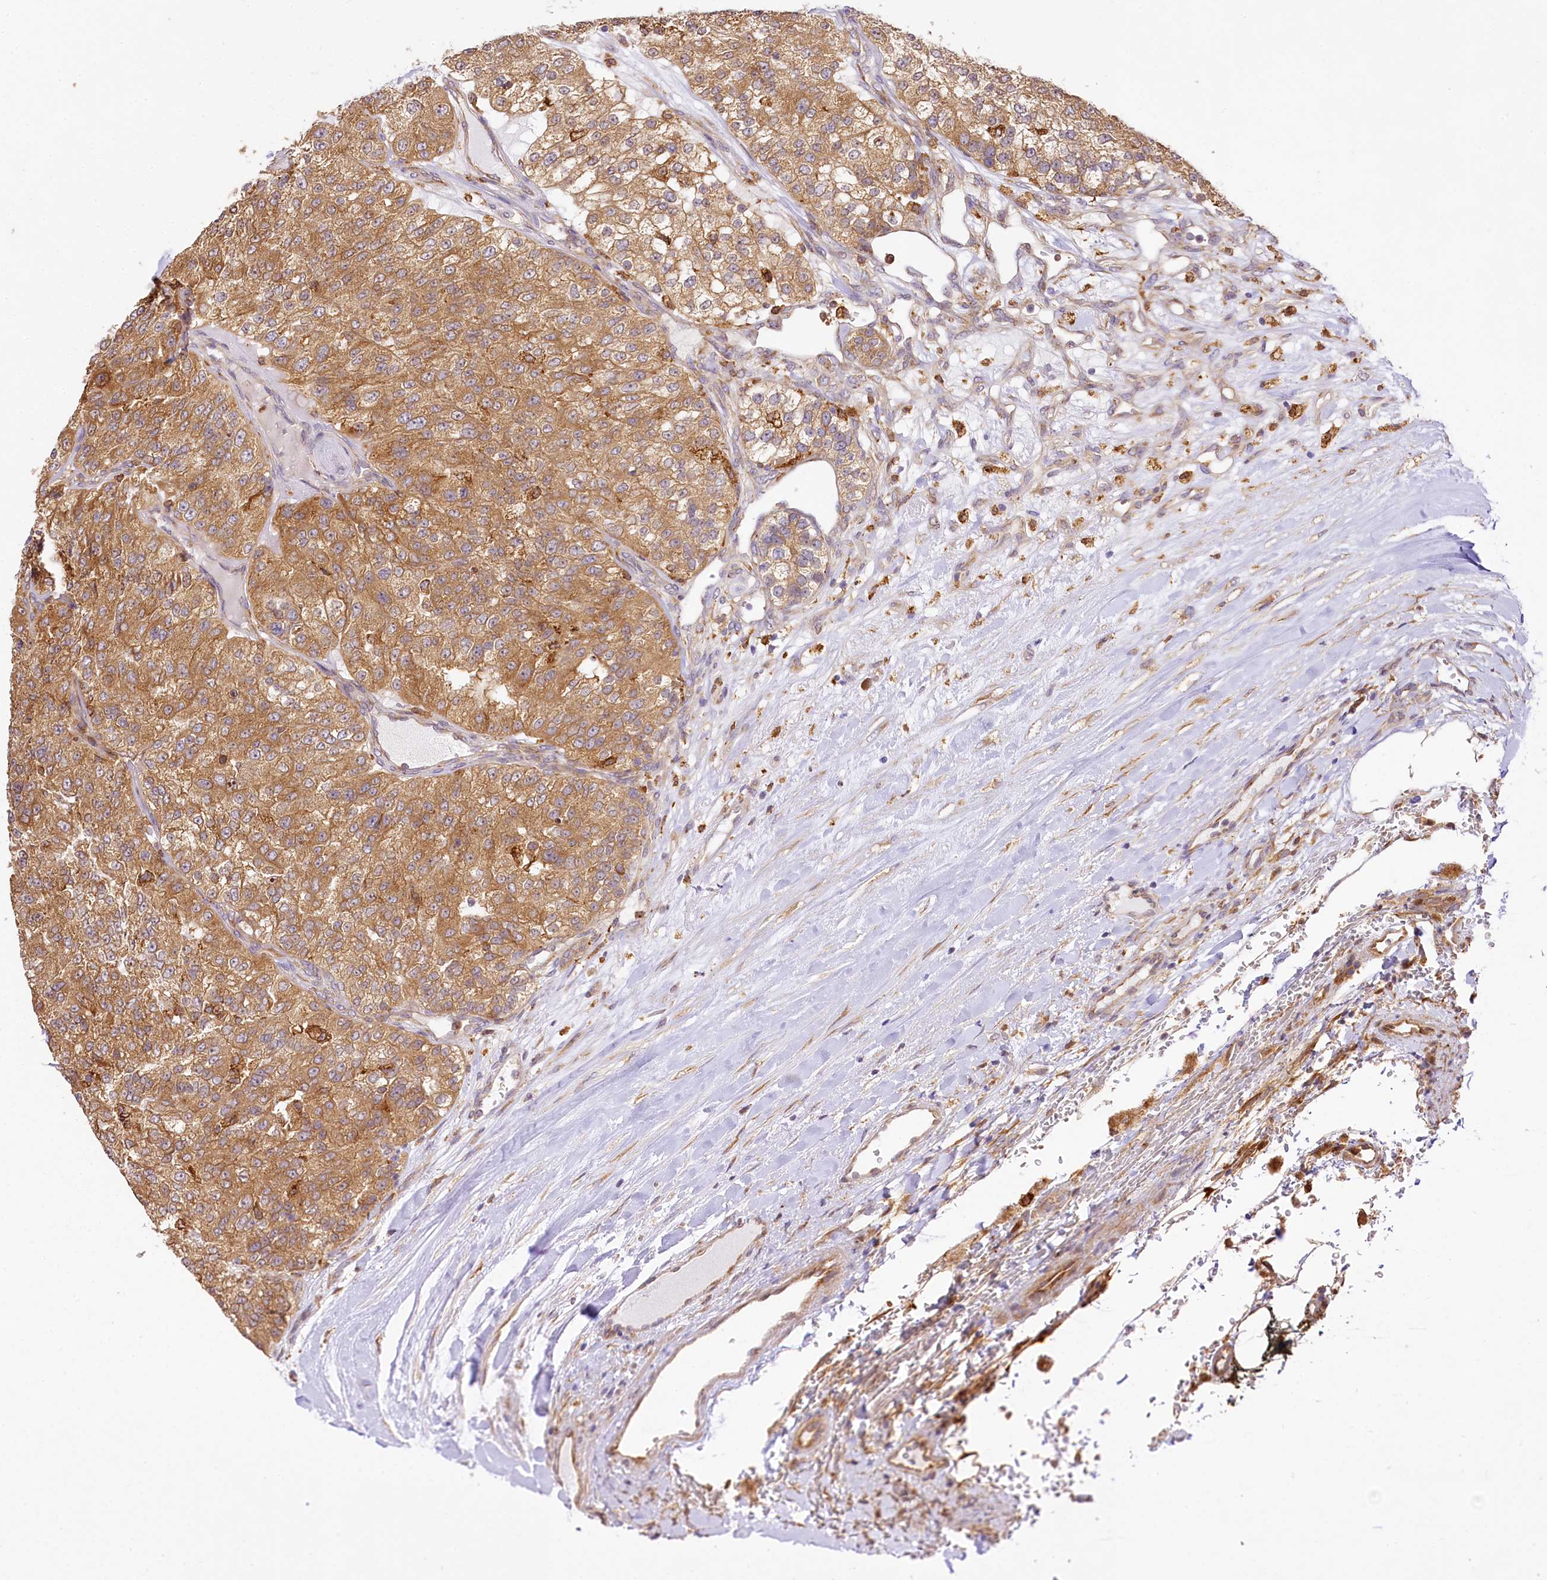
{"staining": {"intensity": "moderate", "quantity": ">75%", "location": "cytoplasmic/membranous"}, "tissue": "renal cancer", "cell_type": "Tumor cells", "image_type": "cancer", "snomed": [{"axis": "morphology", "description": "Adenocarcinoma, NOS"}, {"axis": "topography", "description": "Kidney"}], "caption": "Immunohistochemical staining of adenocarcinoma (renal) demonstrates moderate cytoplasmic/membranous protein expression in about >75% of tumor cells. (DAB (3,3'-diaminobenzidine) = brown stain, brightfield microscopy at high magnification).", "gene": "PPIP5K2", "patient": {"sex": "female", "age": 63}}